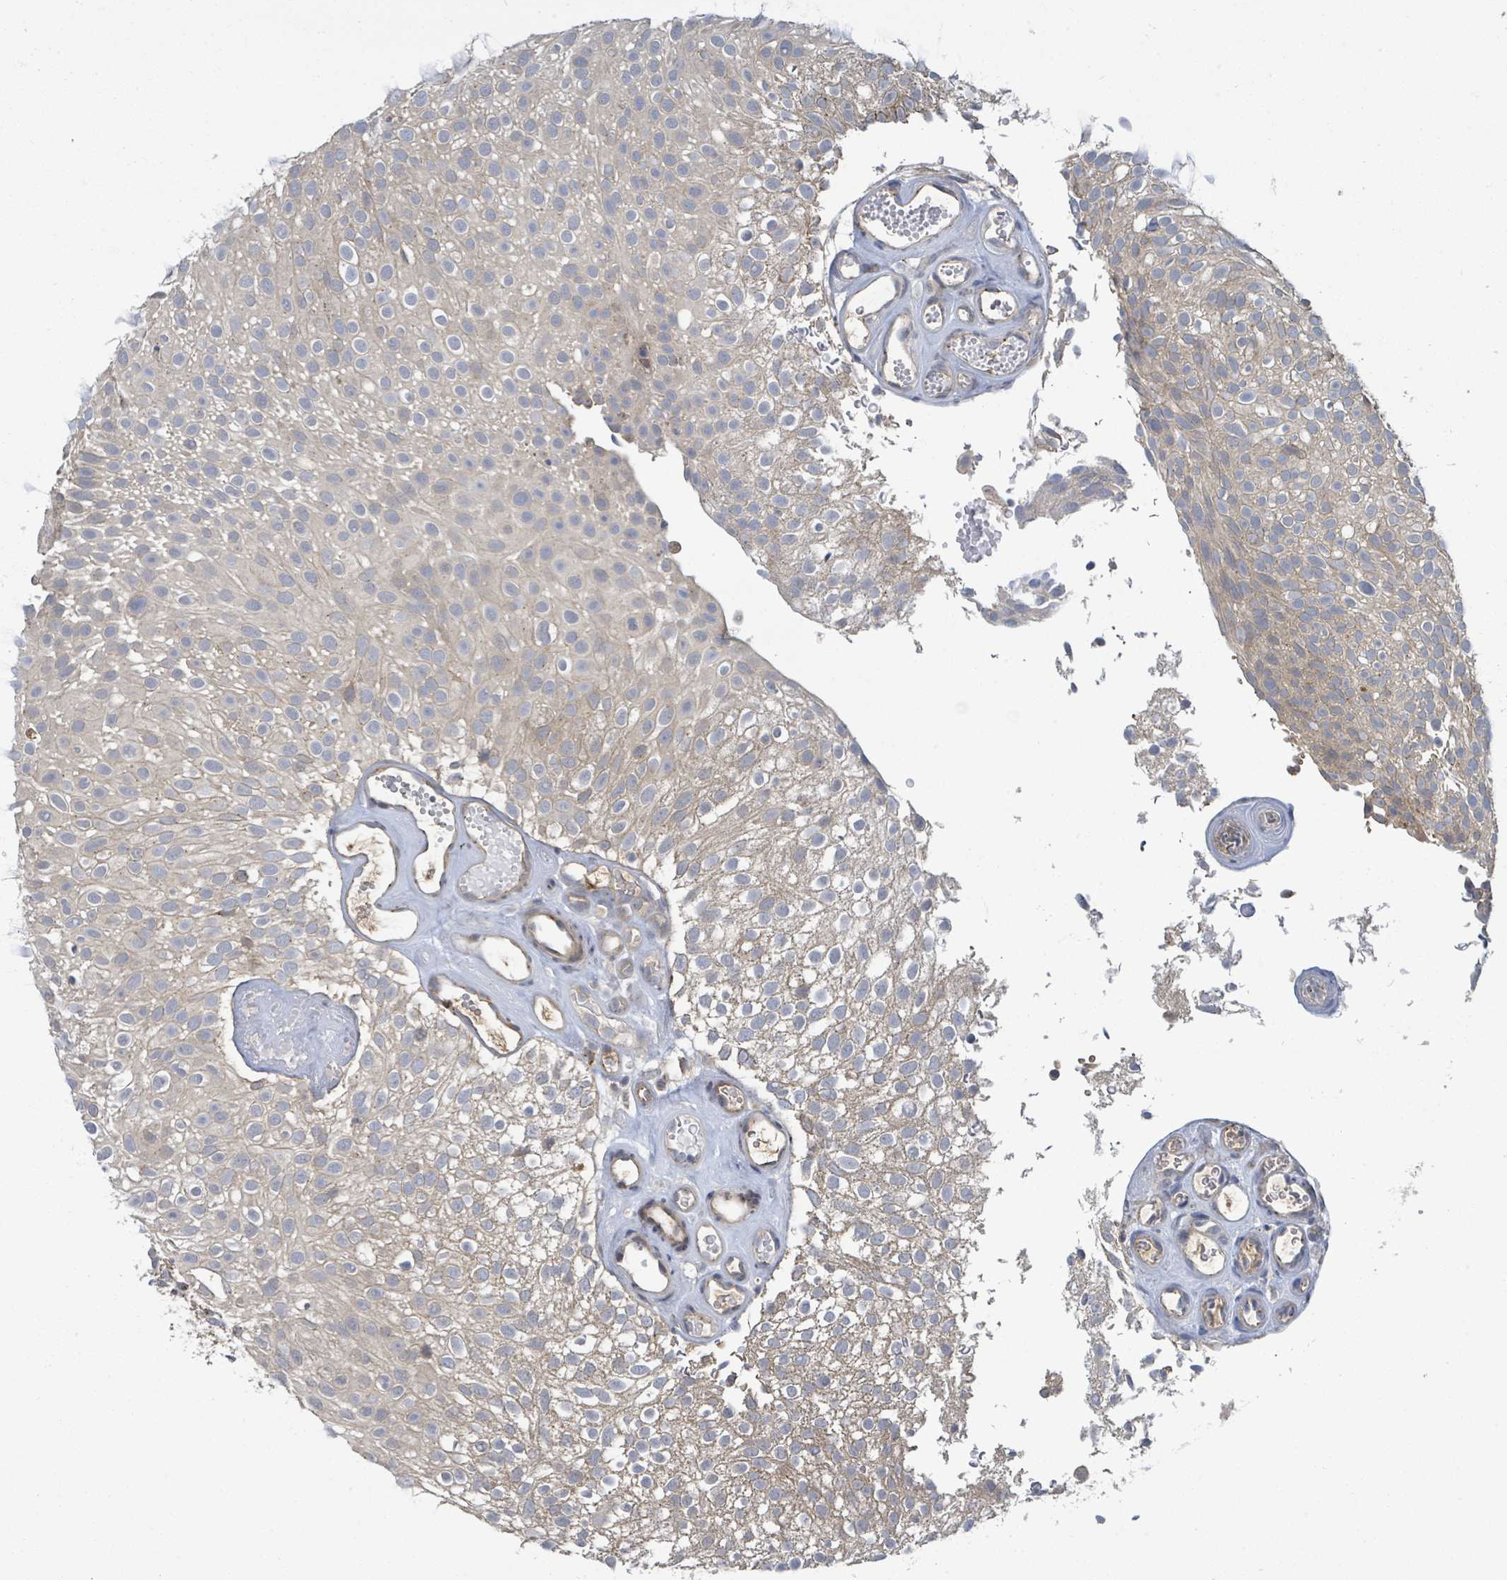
{"staining": {"intensity": "weak", "quantity": "25%-75%", "location": "cytoplasmic/membranous"}, "tissue": "urothelial cancer", "cell_type": "Tumor cells", "image_type": "cancer", "snomed": [{"axis": "morphology", "description": "Urothelial carcinoma, Low grade"}, {"axis": "topography", "description": "Urinary bladder"}], "caption": "Immunohistochemistry of human urothelial carcinoma (low-grade) exhibits low levels of weak cytoplasmic/membranous expression in about 25%-75% of tumor cells.", "gene": "CCDC121", "patient": {"sex": "male", "age": 78}}